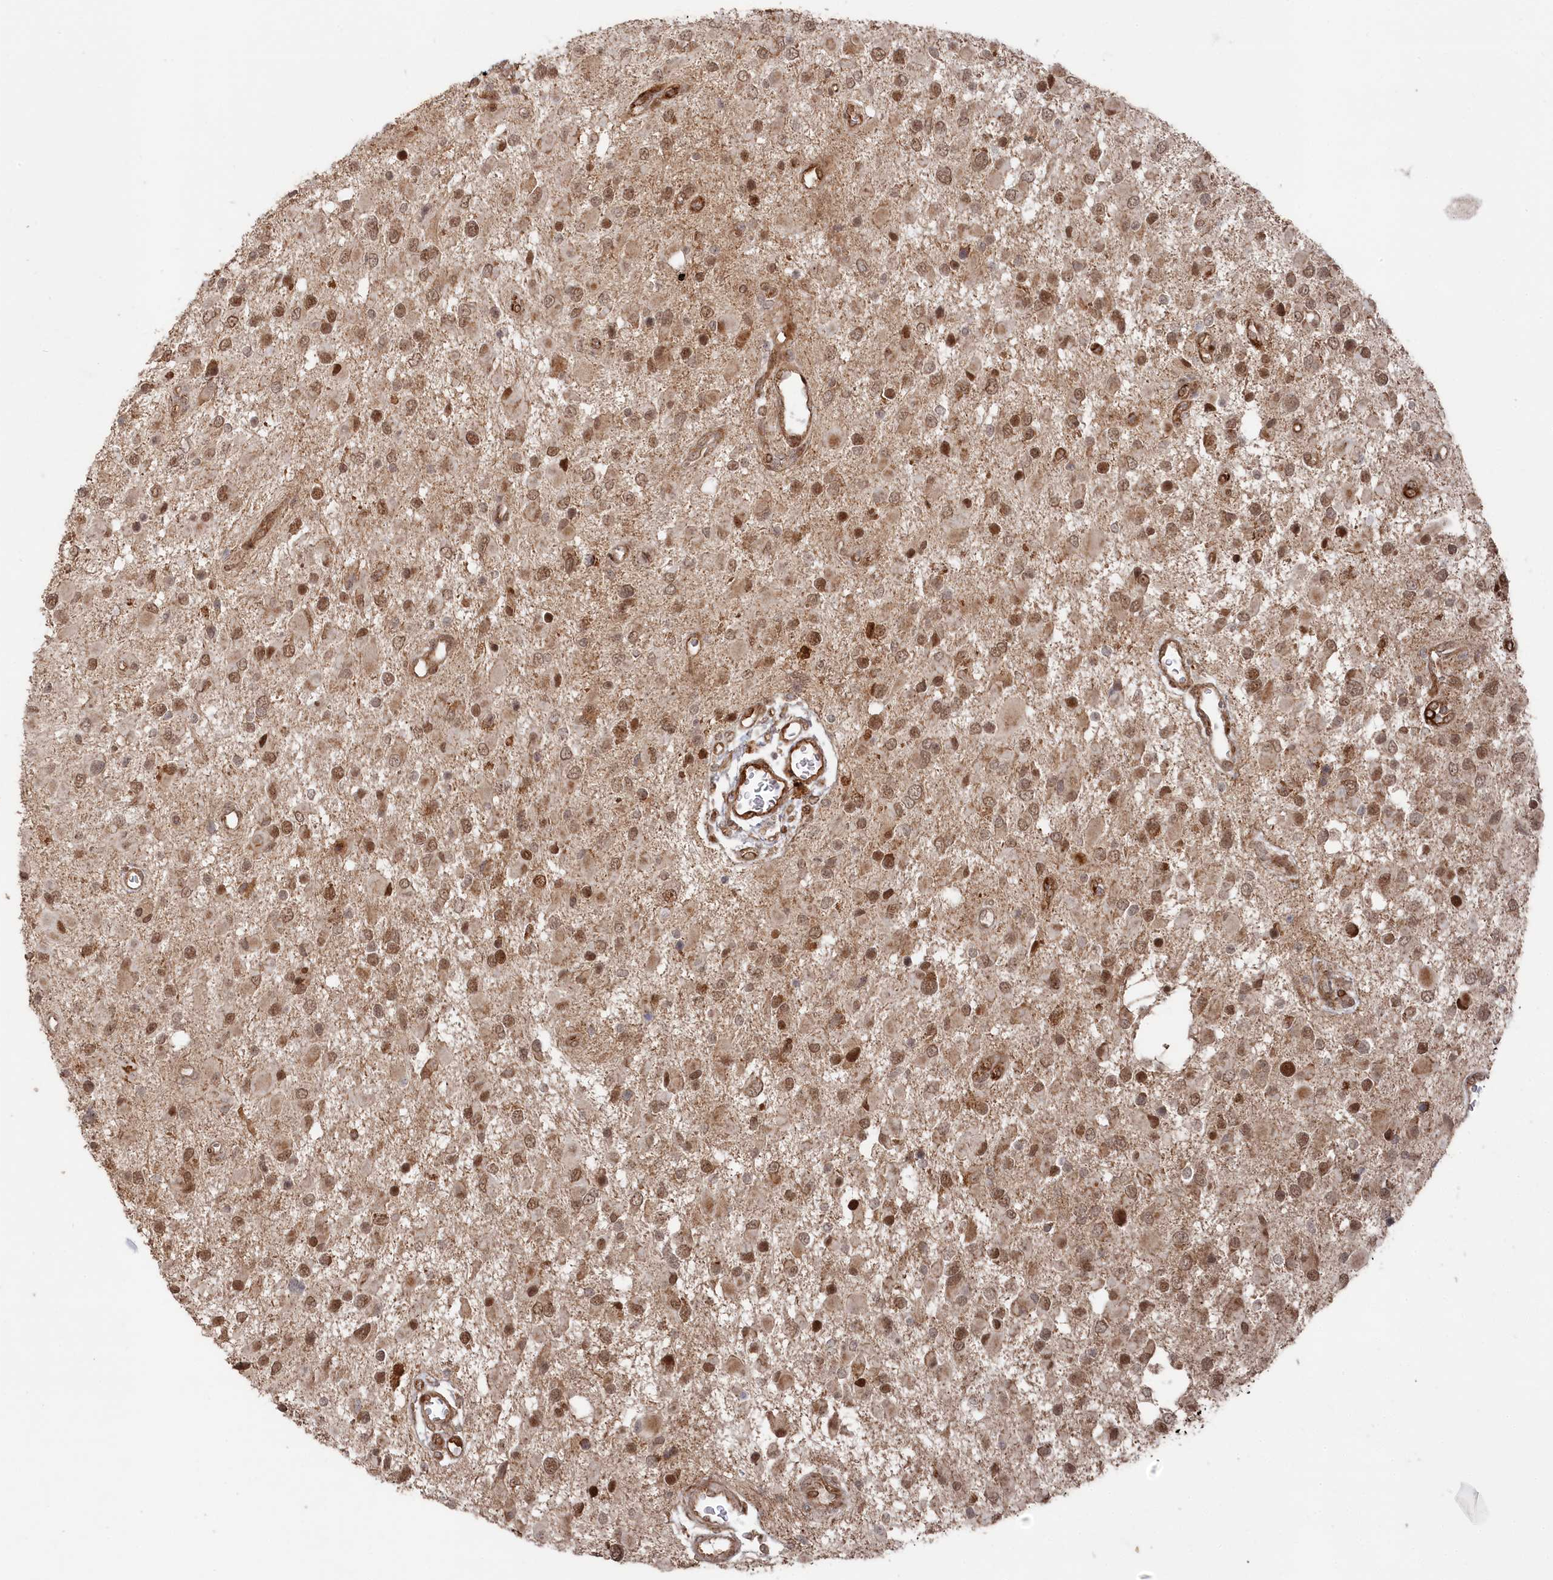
{"staining": {"intensity": "moderate", "quantity": ">75%", "location": "nuclear"}, "tissue": "glioma", "cell_type": "Tumor cells", "image_type": "cancer", "snomed": [{"axis": "morphology", "description": "Glioma, malignant, High grade"}, {"axis": "topography", "description": "Brain"}], "caption": "Glioma stained for a protein (brown) demonstrates moderate nuclear positive expression in about >75% of tumor cells.", "gene": "POLR3A", "patient": {"sex": "male", "age": 53}}